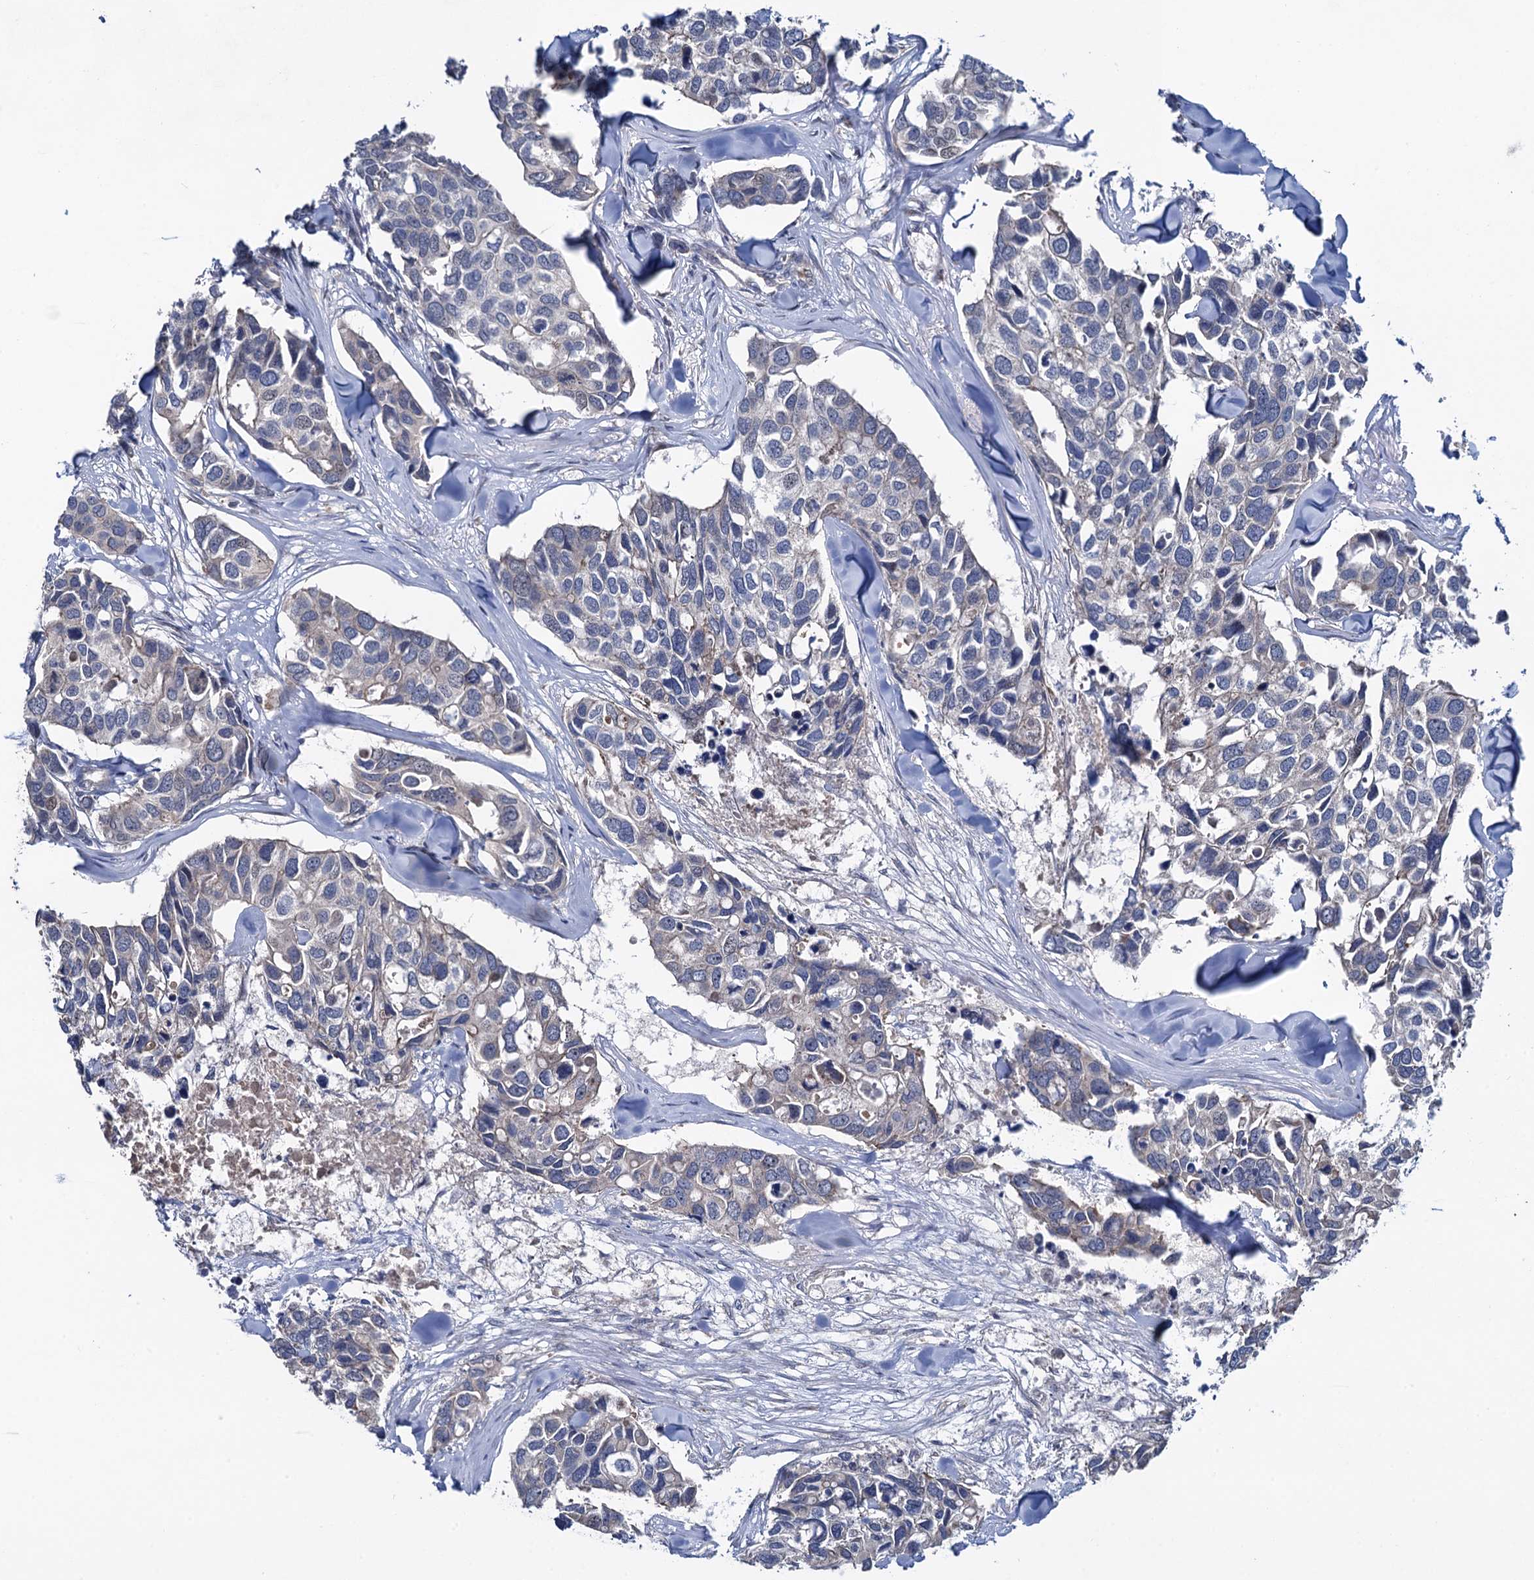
{"staining": {"intensity": "negative", "quantity": "none", "location": "none"}, "tissue": "breast cancer", "cell_type": "Tumor cells", "image_type": "cancer", "snomed": [{"axis": "morphology", "description": "Duct carcinoma"}, {"axis": "topography", "description": "Breast"}], "caption": "A photomicrograph of human breast cancer (invasive ductal carcinoma) is negative for staining in tumor cells.", "gene": "EVX2", "patient": {"sex": "female", "age": 83}}